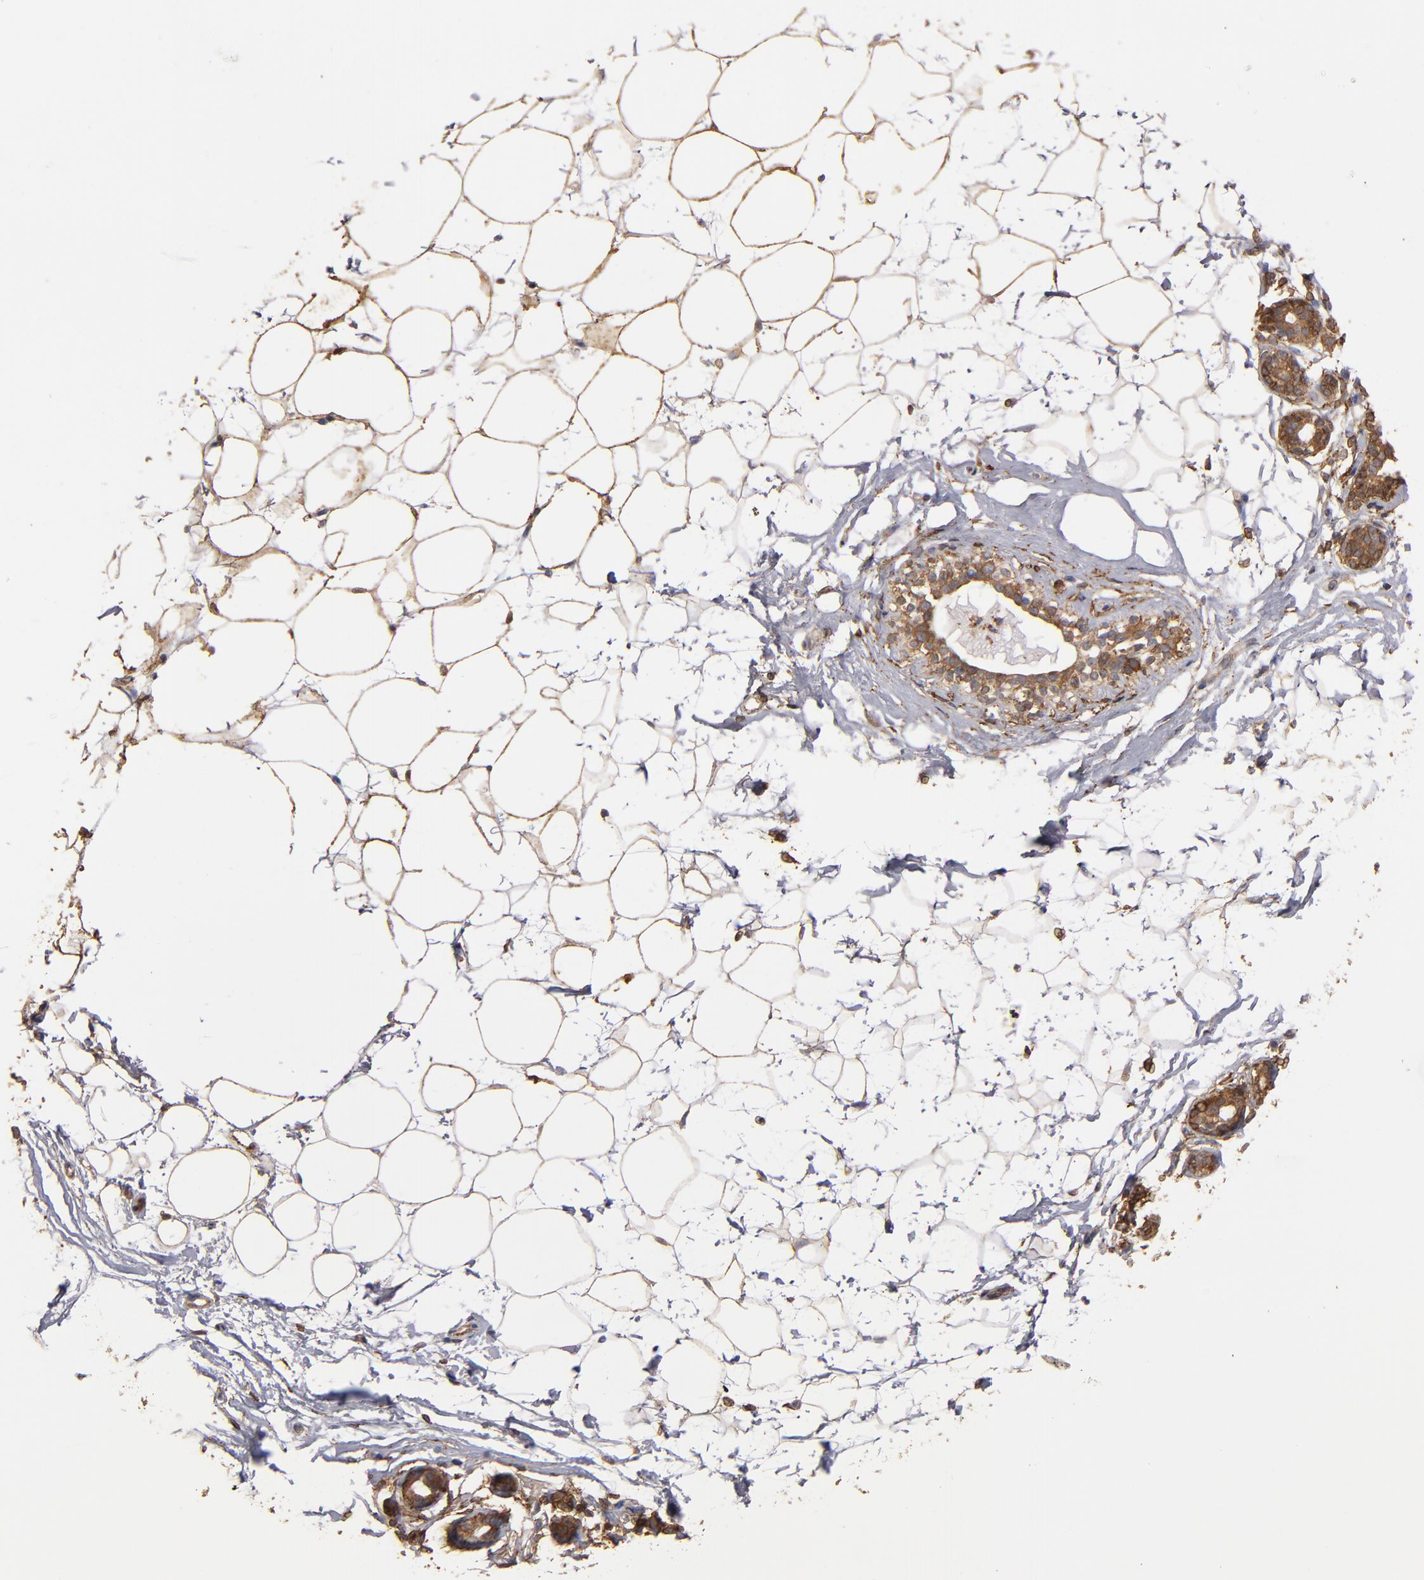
{"staining": {"intensity": "moderate", "quantity": ">75%", "location": "cytoplasmic/membranous"}, "tissue": "adipose tissue", "cell_type": "Adipocytes", "image_type": "normal", "snomed": [{"axis": "morphology", "description": "Normal tissue, NOS"}, {"axis": "topography", "description": "Breast"}], "caption": "An immunohistochemistry (IHC) image of unremarkable tissue is shown. Protein staining in brown labels moderate cytoplasmic/membranous positivity in adipose tissue within adipocytes.", "gene": "PGRMC1", "patient": {"sex": "female", "age": 22}}